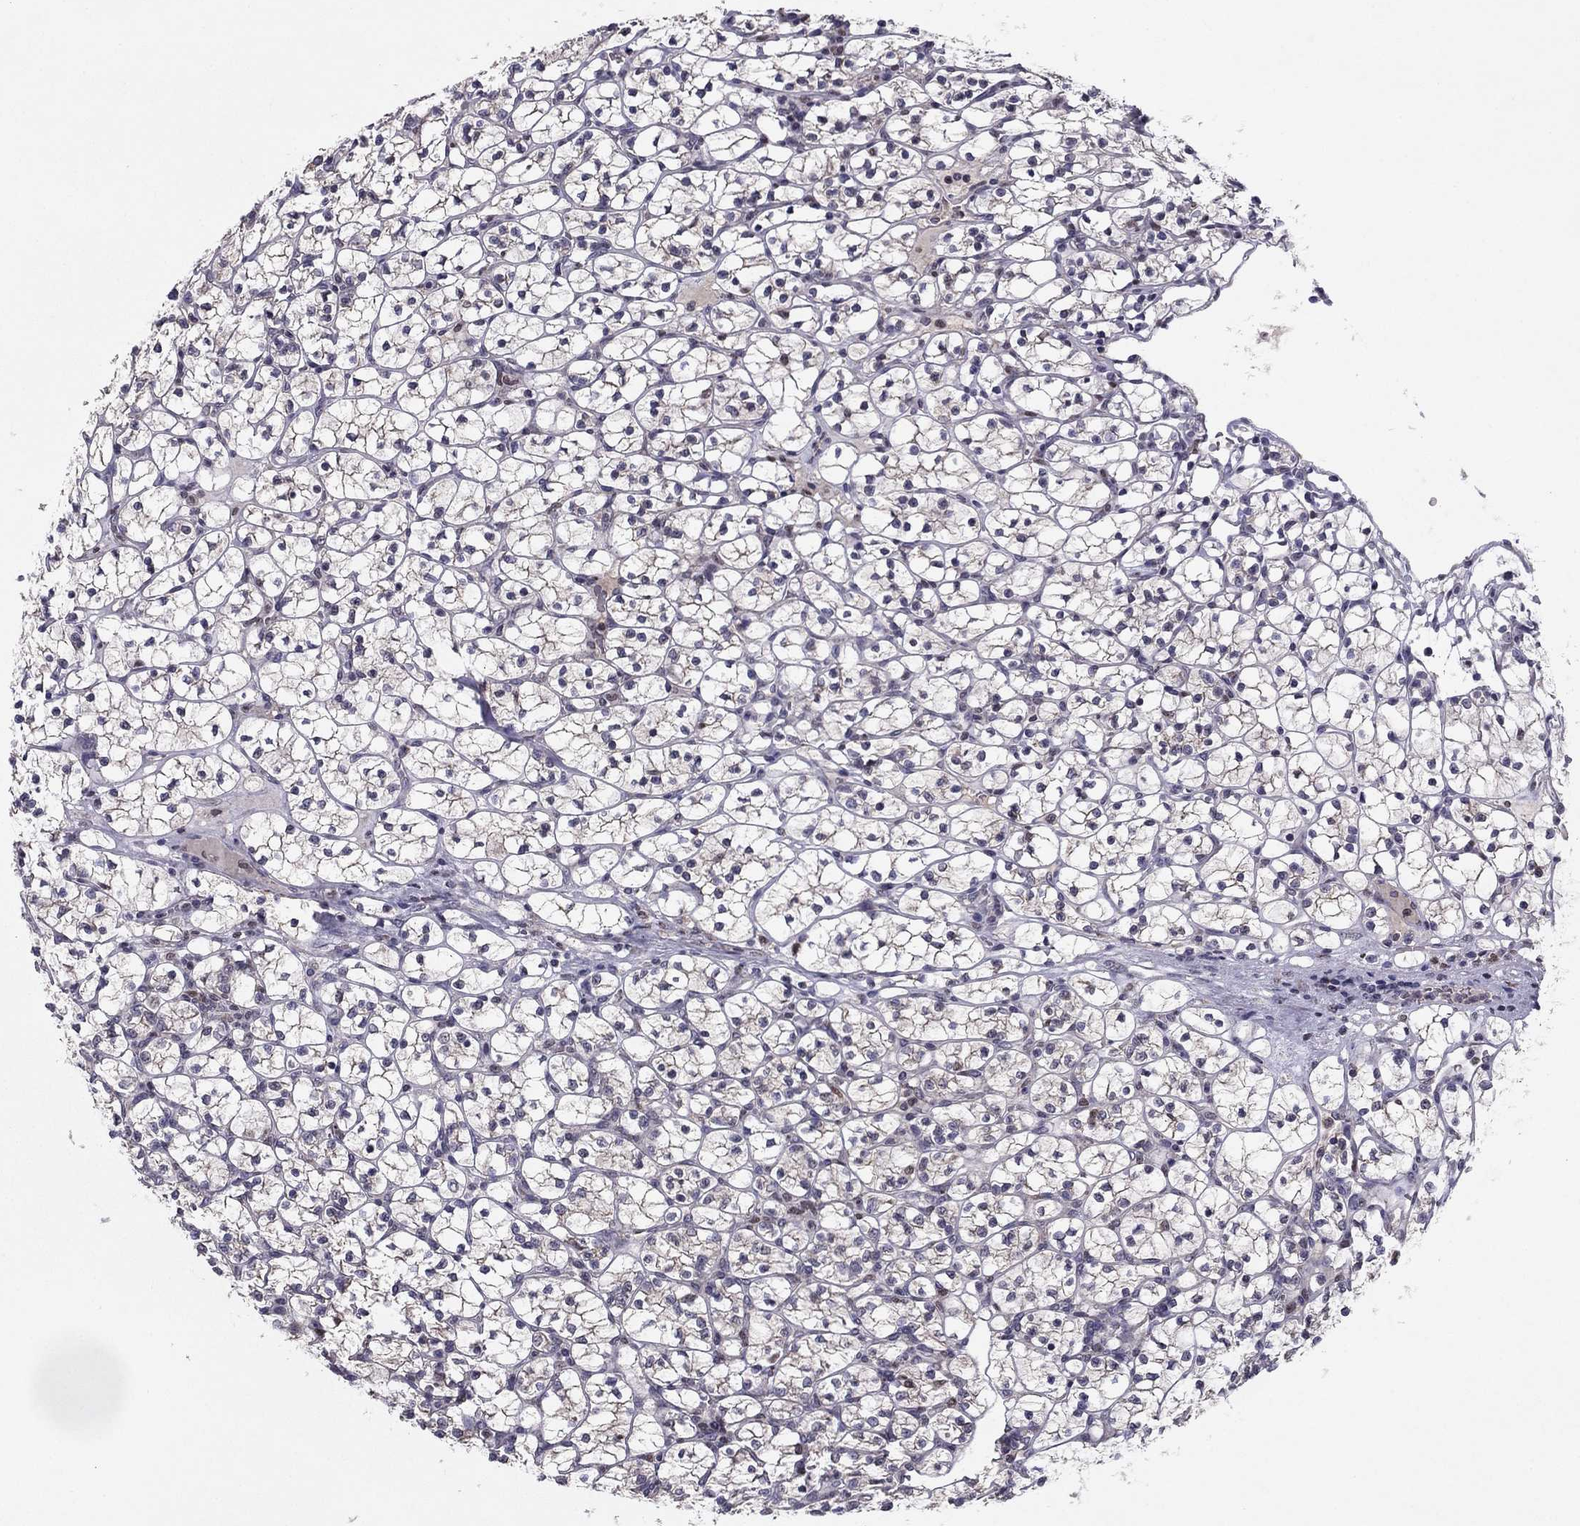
{"staining": {"intensity": "moderate", "quantity": "<25%", "location": "cytoplasmic/membranous"}, "tissue": "renal cancer", "cell_type": "Tumor cells", "image_type": "cancer", "snomed": [{"axis": "morphology", "description": "Adenocarcinoma, NOS"}, {"axis": "topography", "description": "Kidney"}], "caption": "This histopathology image shows immunohistochemistry staining of human renal cancer, with low moderate cytoplasmic/membranous positivity in approximately <25% of tumor cells.", "gene": "HCN1", "patient": {"sex": "female", "age": 89}}